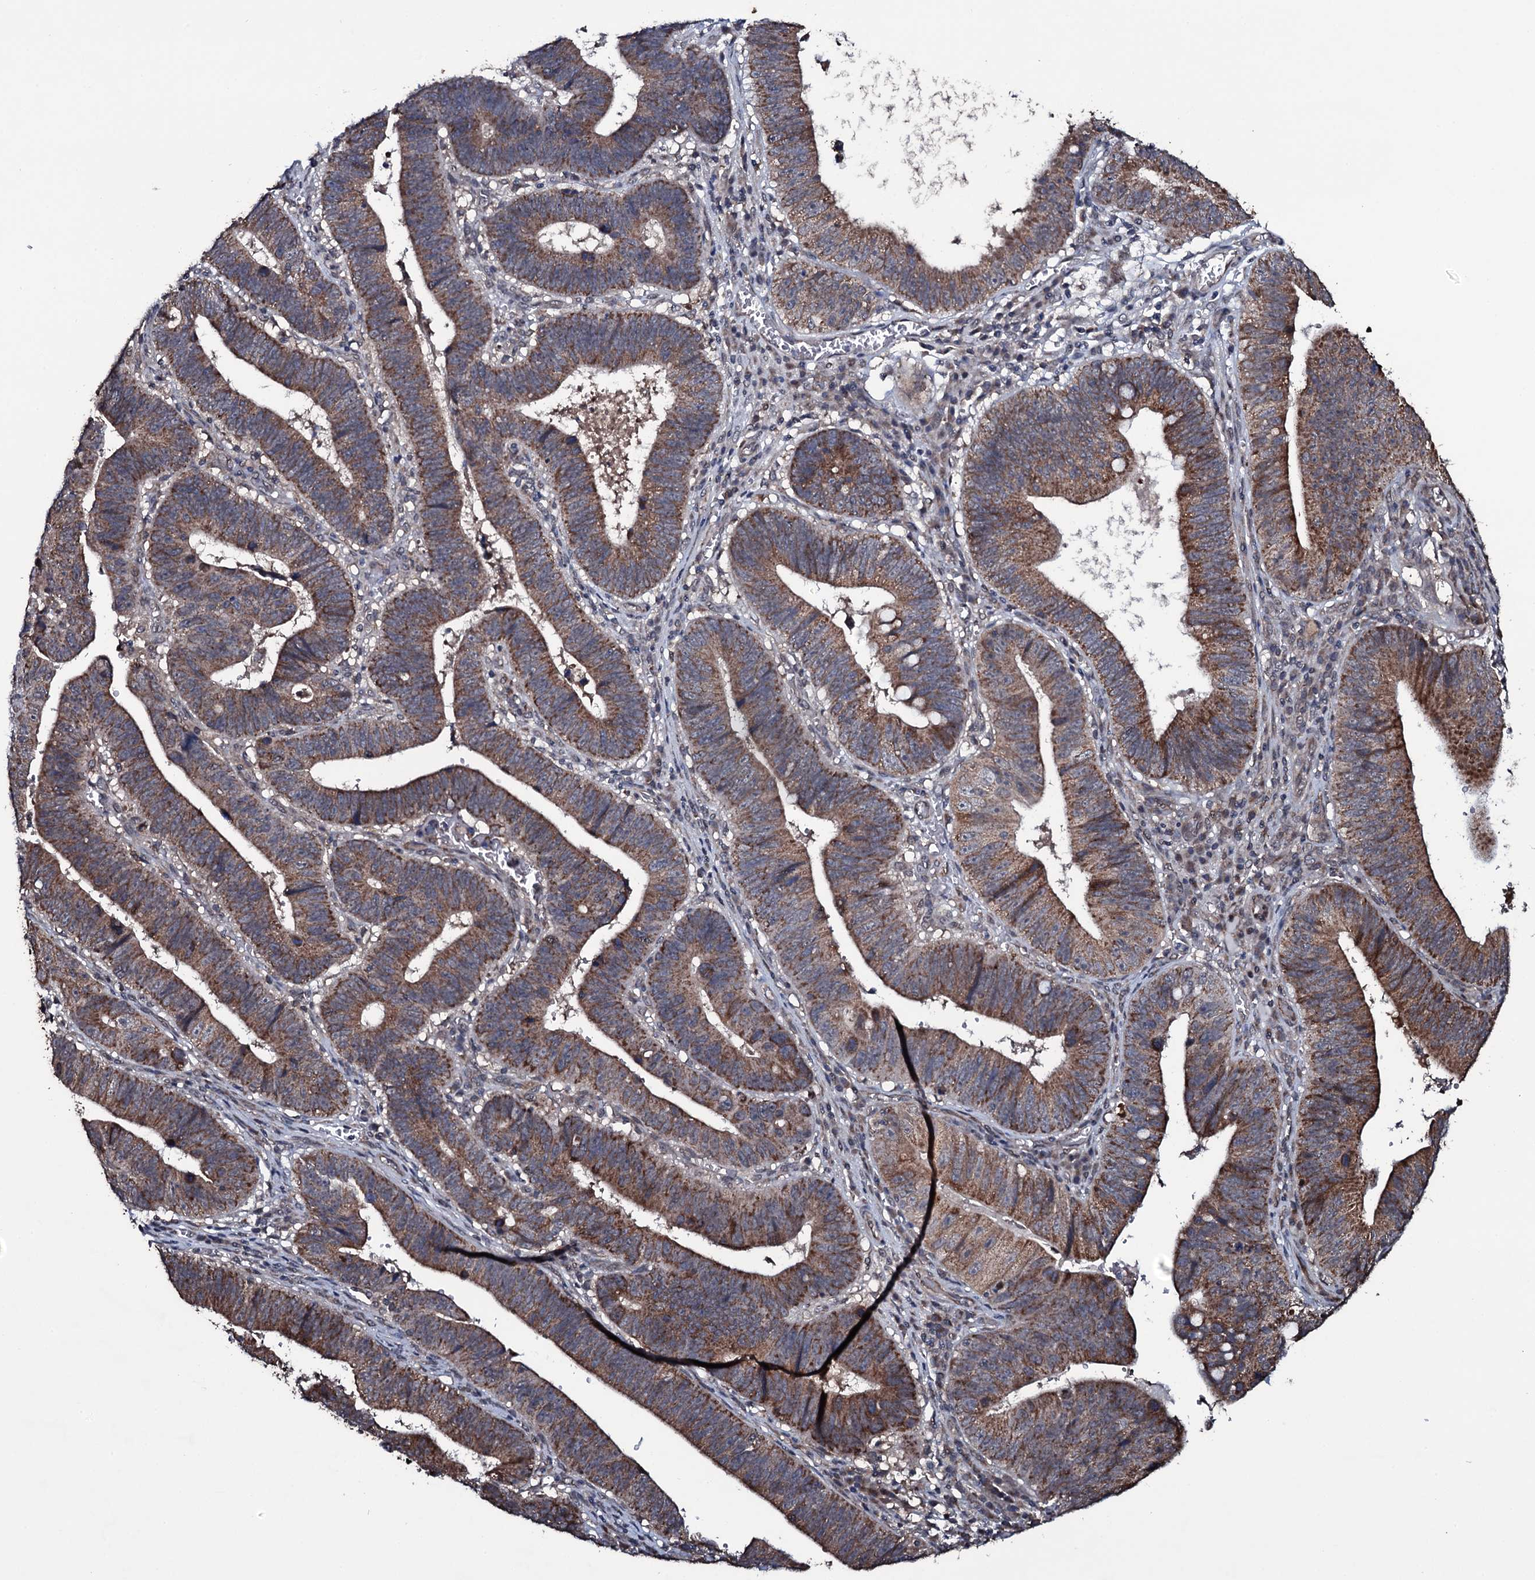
{"staining": {"intensity": "moderate", "quantity": ">75%", "location": "cytoplasmic/membranous"}, "tissue": "stomach cancer", "cell_type": "Tumor cells", "image_type": "cancer", "snomed": [{"axis": "morphology", "description": "Adenocarcinoma, NOS"}, {"axis": "topography", "description": "Stomach"}], "caption": "DAB immunohistochemical staining of human stomach adenocarcinoma demonstrates moderate cytoplasmic/membranous protein staining in about >75% of tumor cells.", "gene": "MRPS31", "patient": {"sex": "male", "age": 59}}